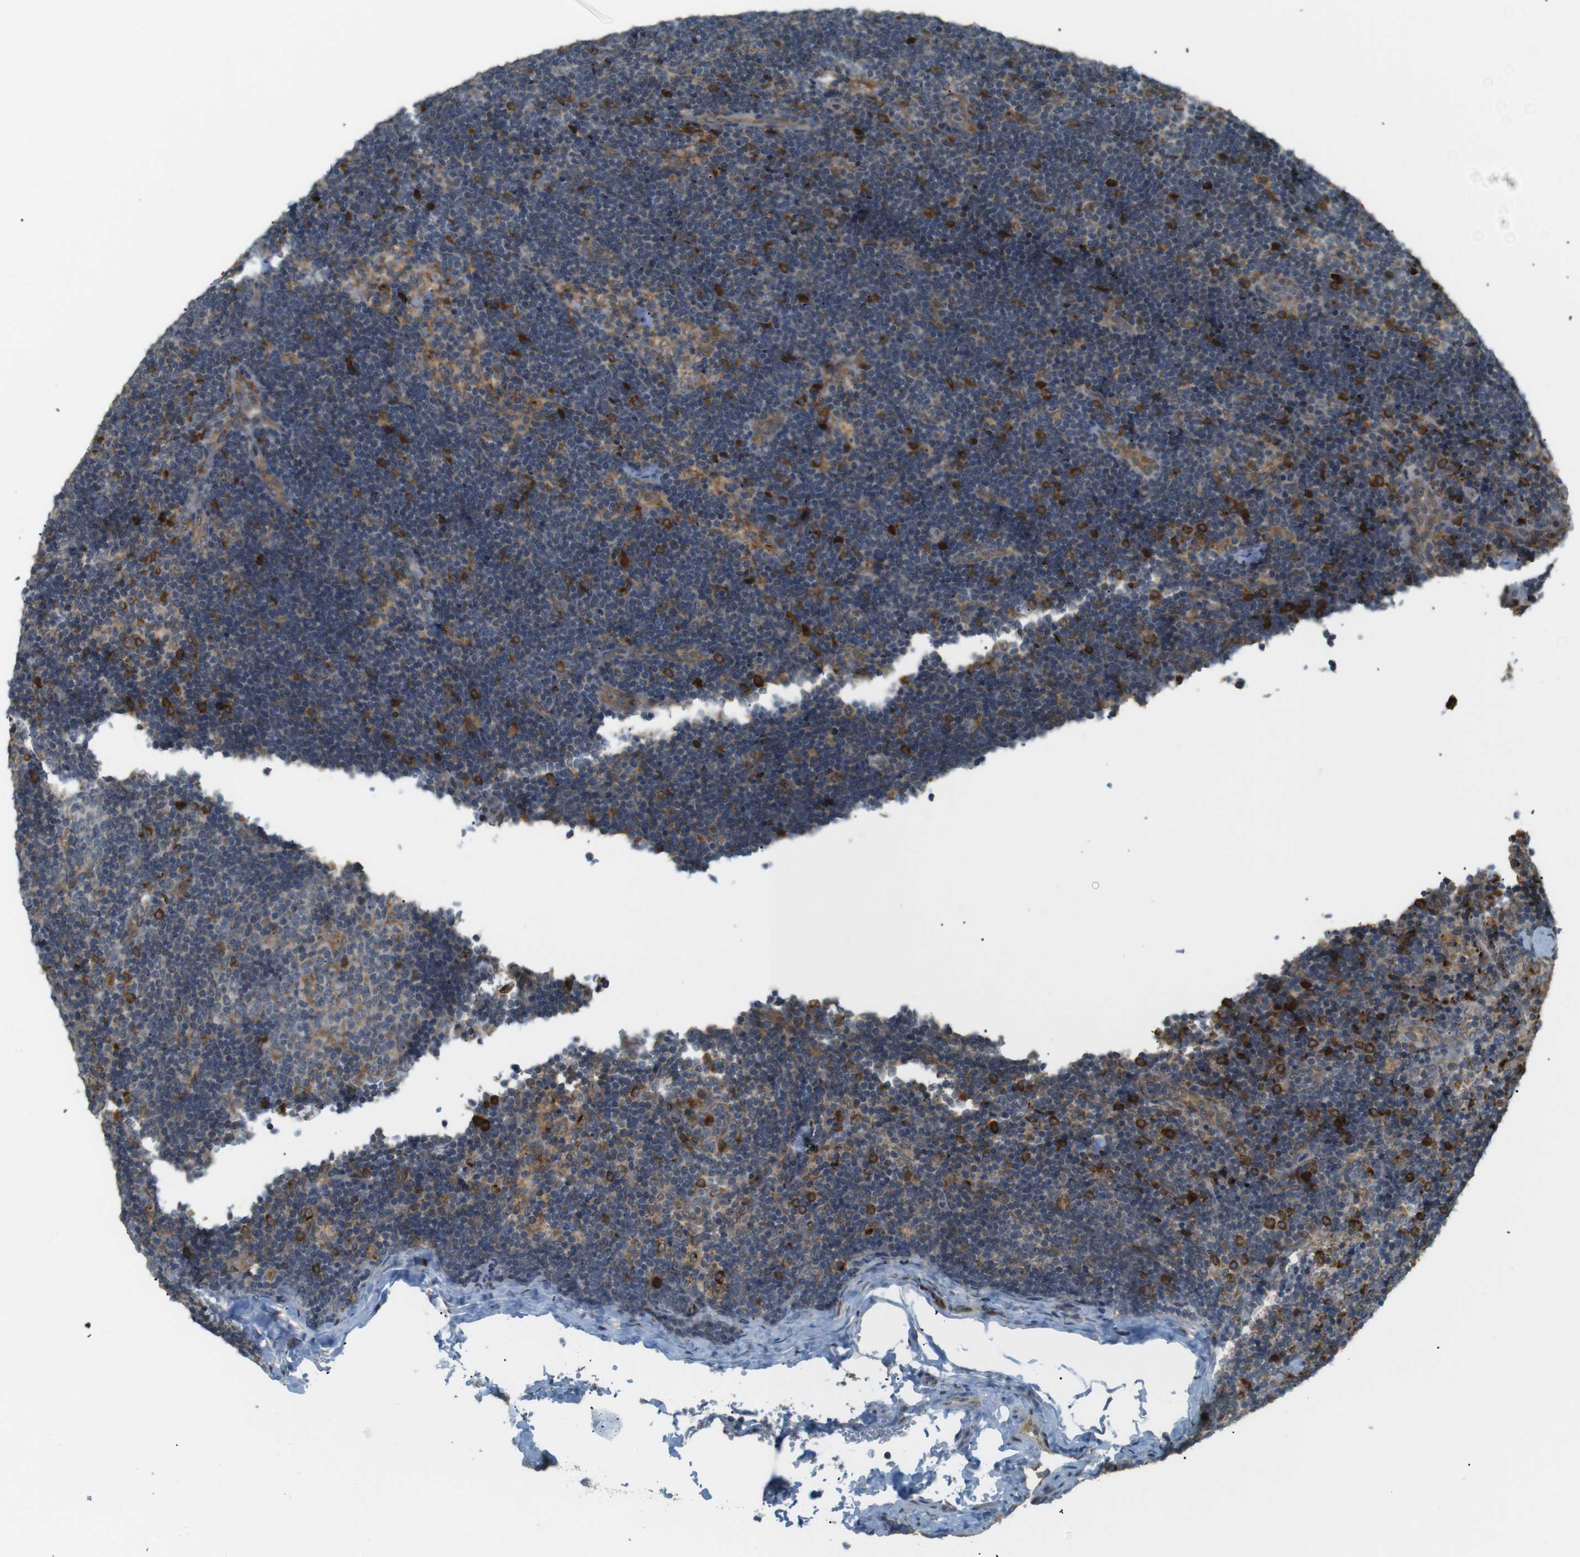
{"staining": {"intensity": "moderate", "quantity": "25%-75%", "location": "cytoplasmic/membranous"}, "tissue": "lymph node", "cell_type": "Germinal center cells", "image_type": "normal", "snomed": [{"axis": "morphology", "description": "Normal tissue, NOS"}, {"axis": "topography", "description": "Lymph node"}], "caption": "Immunohistochemical staining of normal lymph node exhibits 25%-75% levels of moderate cytoplasmic/membranous protein expression in about 25%-75% of germinal center cells. Using DAB (3,3'-diaminobenzidine) (brown) and hematoxylin (blue) stains, captured at high magnification using brightfield microscopy.", "gene": "TMED4", "patient": {"sex": "female", "age": 14}}